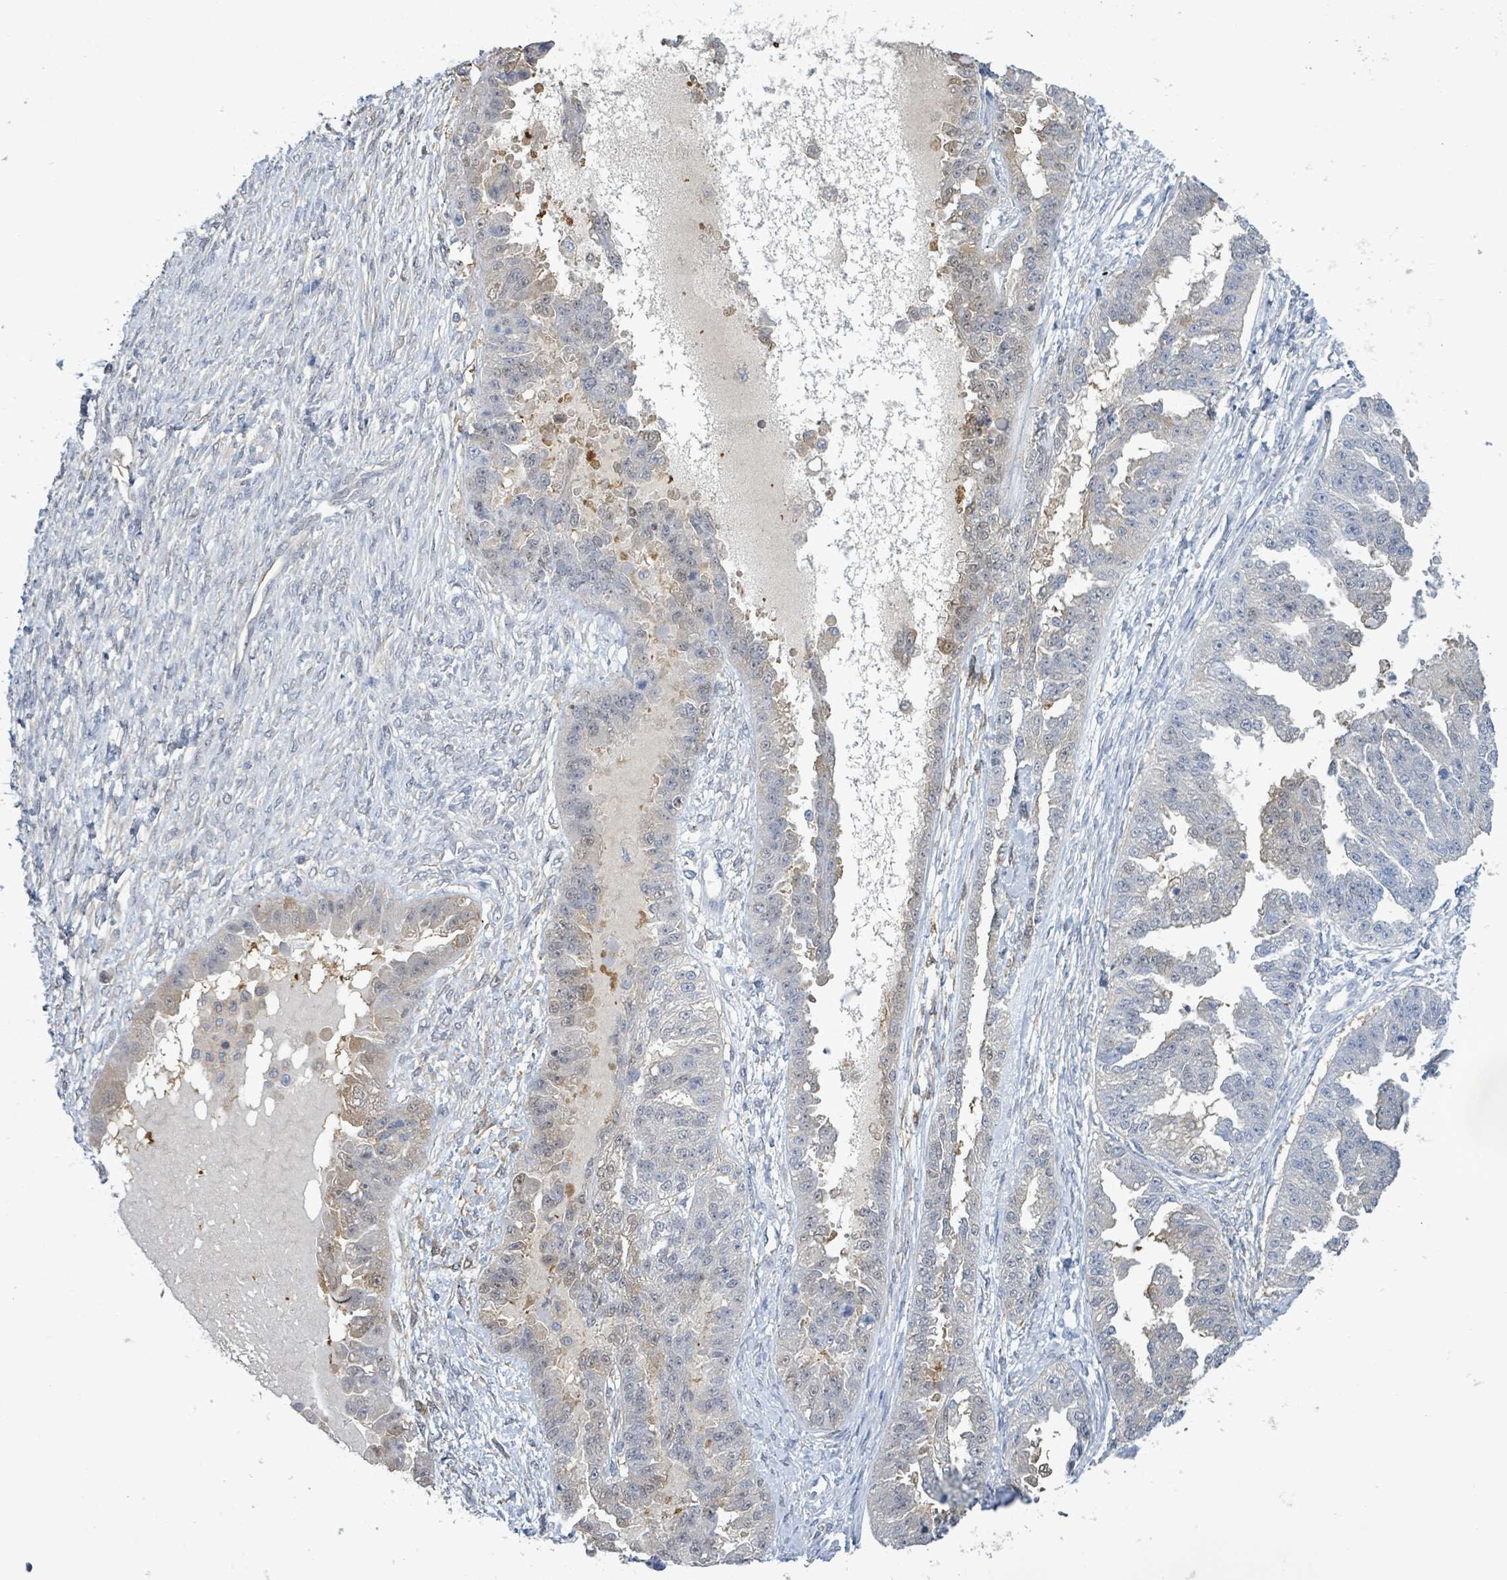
{"staining": {"intensity": "negative", "quantity": "none", "location": "none"}, "tissue": "ovarian cancer", "cell_type": "Tumor cells", "image_type": "cancer", "snomed": [{"axis": "morphology", "description": "Cystadenocarcinoma, serous, NOS"}, {"axis": "topography", "description": "Ovary"}], "caption": "Immunohistochemistry (IHC) histopathology image of ovarian cancer stained for a protein (brown), which reveals no expression in tumor cells.", "gene": "PGAM1", "patient": {"sex": "female", "age": 58}}